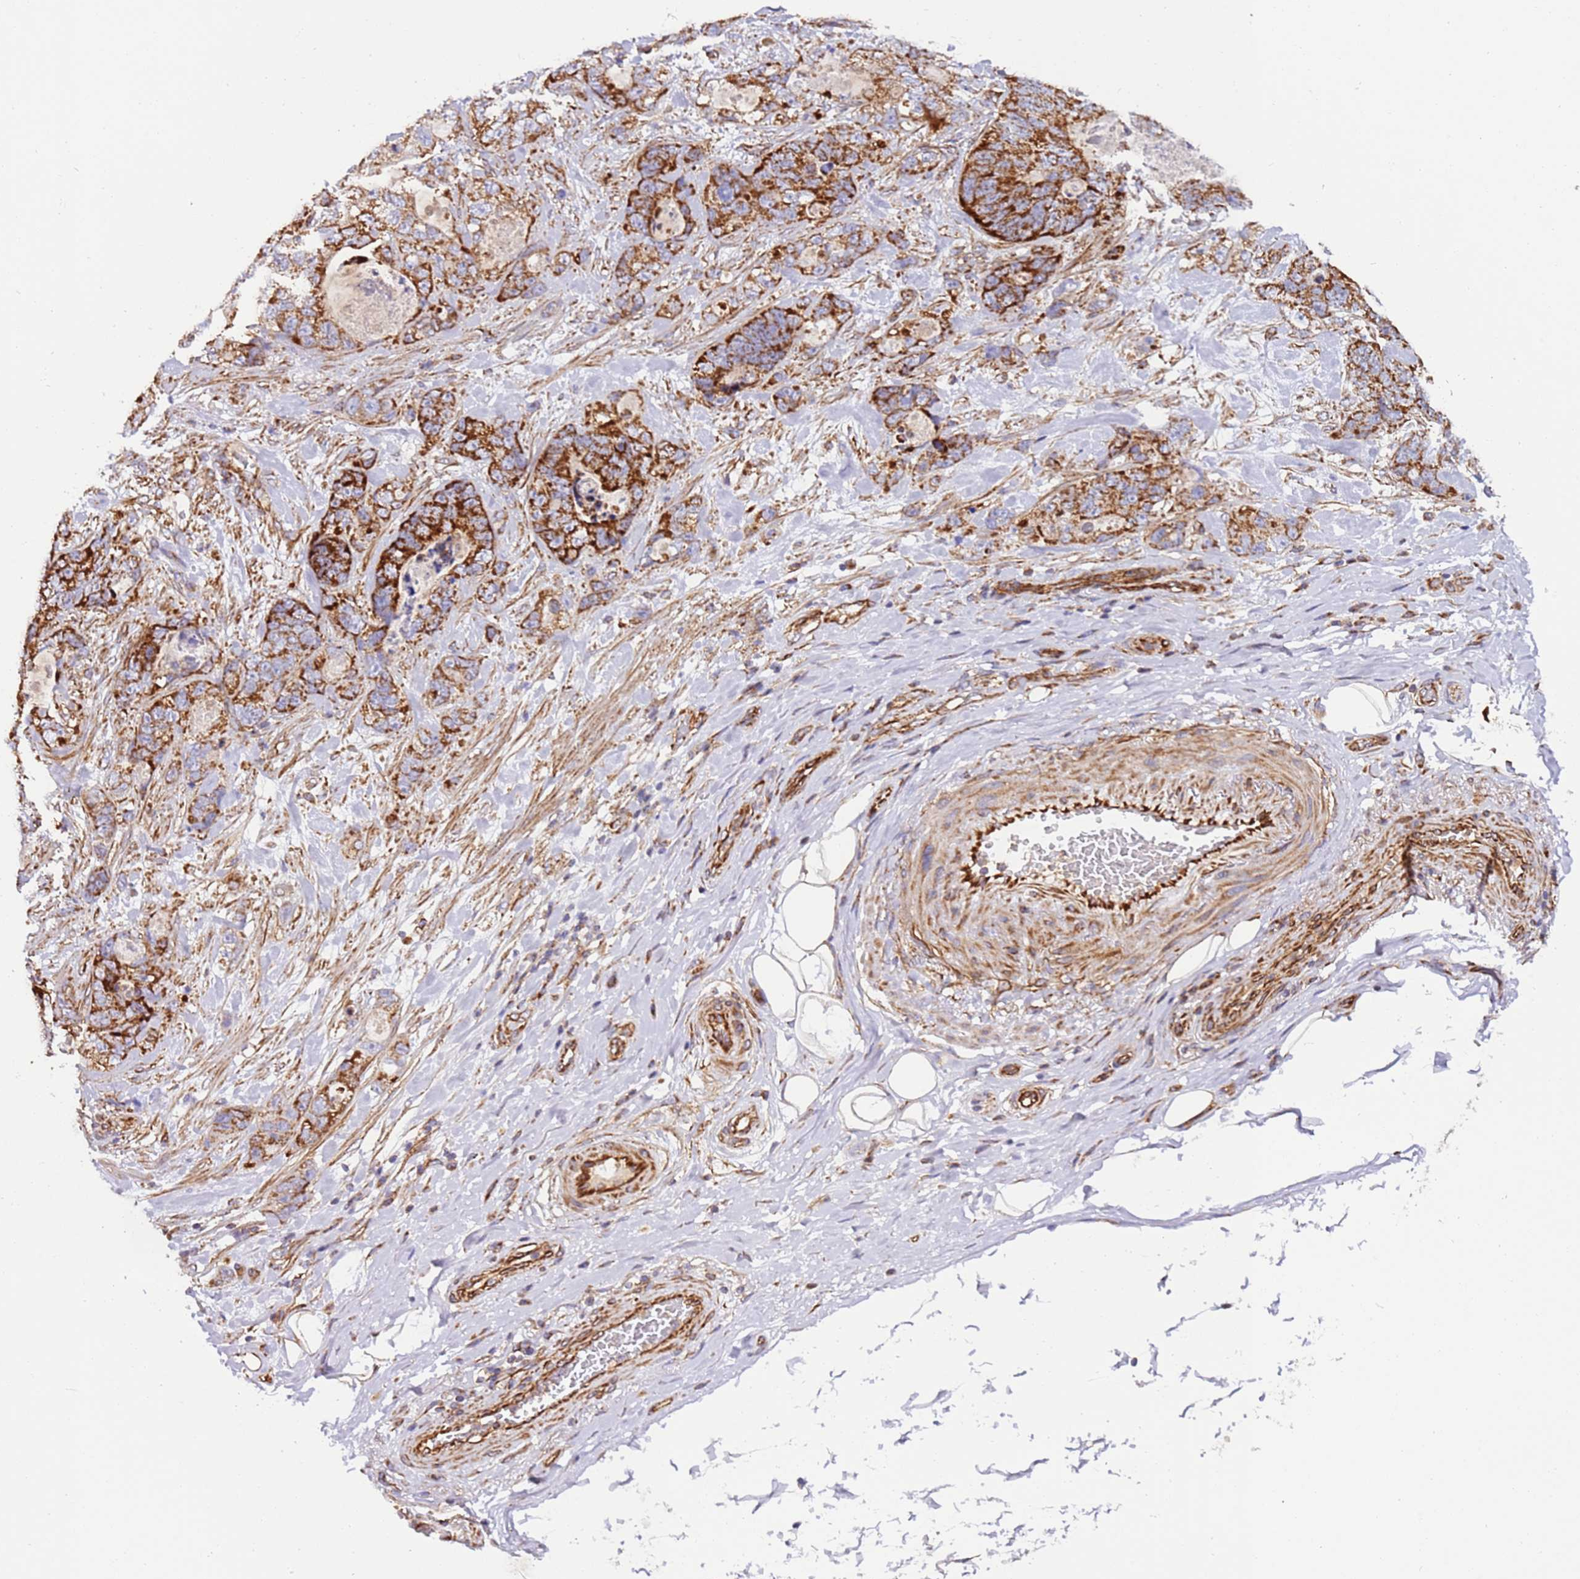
{"staining": {"intensity": "strong", "quantity": ">75%", "location": "cytoplasmic/membranous"}, "tissue": "stomach cancer", "cell_type": "Tumor cells", "image_type": "cancer", "snomed": [{"axis": "morphology", "description": "Normal tissue, NOS"}, {"axis": "morphology", "description": "Adenocarcinoma, NOS"}, {"axis": "topography", "description": "Stomach"}], "caption": "Tumor cells reveal high levels of strong cytoplasmic/membranous expression in about >75% of cells in stomach adenocarcinoma. (DAB (3,3'-diaminobenzidine) IHC with brightfield microscopy, high magnification).", "gene": "MRPL20", "patient": {"sex": "female", "age": 89}}